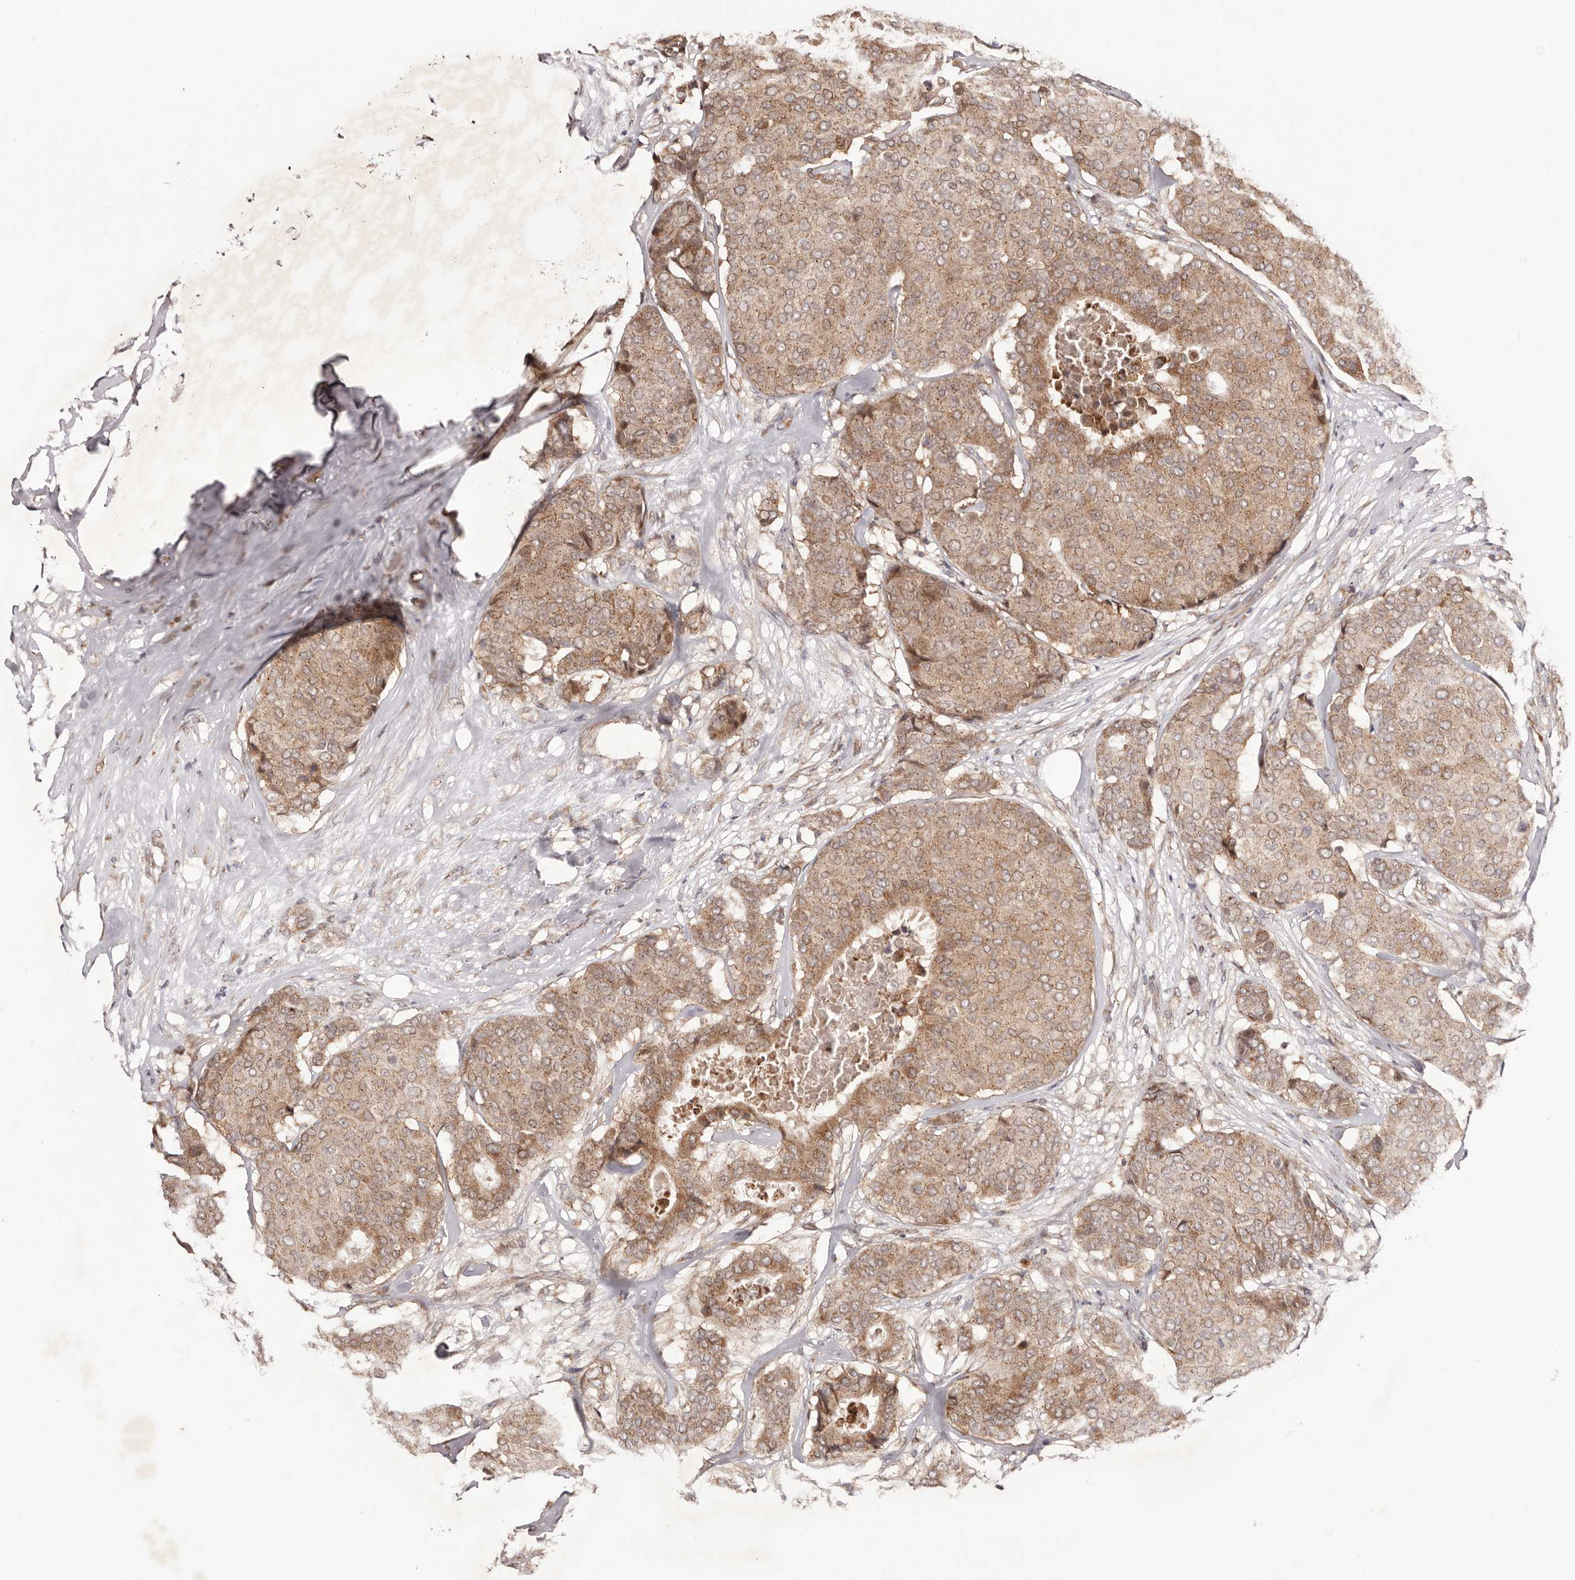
{"staining": {"intensity": "moderate", "quantity": ">75%", "location": "cytoplasmic/membranous"}, "tissue": "breast cancer", "cell_type": "Tumor cells", "image_type": "cancer", "snomed": [{"axis": "morphology", "description": "Duct carcinoma"}, {"axis": "topography", "description": "Breast"}], "caption": "Immunohistochemistry (DAB (3,3'-diaminobenzidine)) staining of breast cancer (intraductal carcinoma) demonstrates moderate cytoplasmic/membranous protein staining in about >75% of tumor cells. (brown staining indicates protein expression, while blue staining denotes nuclei).", "gene": "EGR3", "patient": {"sex": "female", "age": 75}}